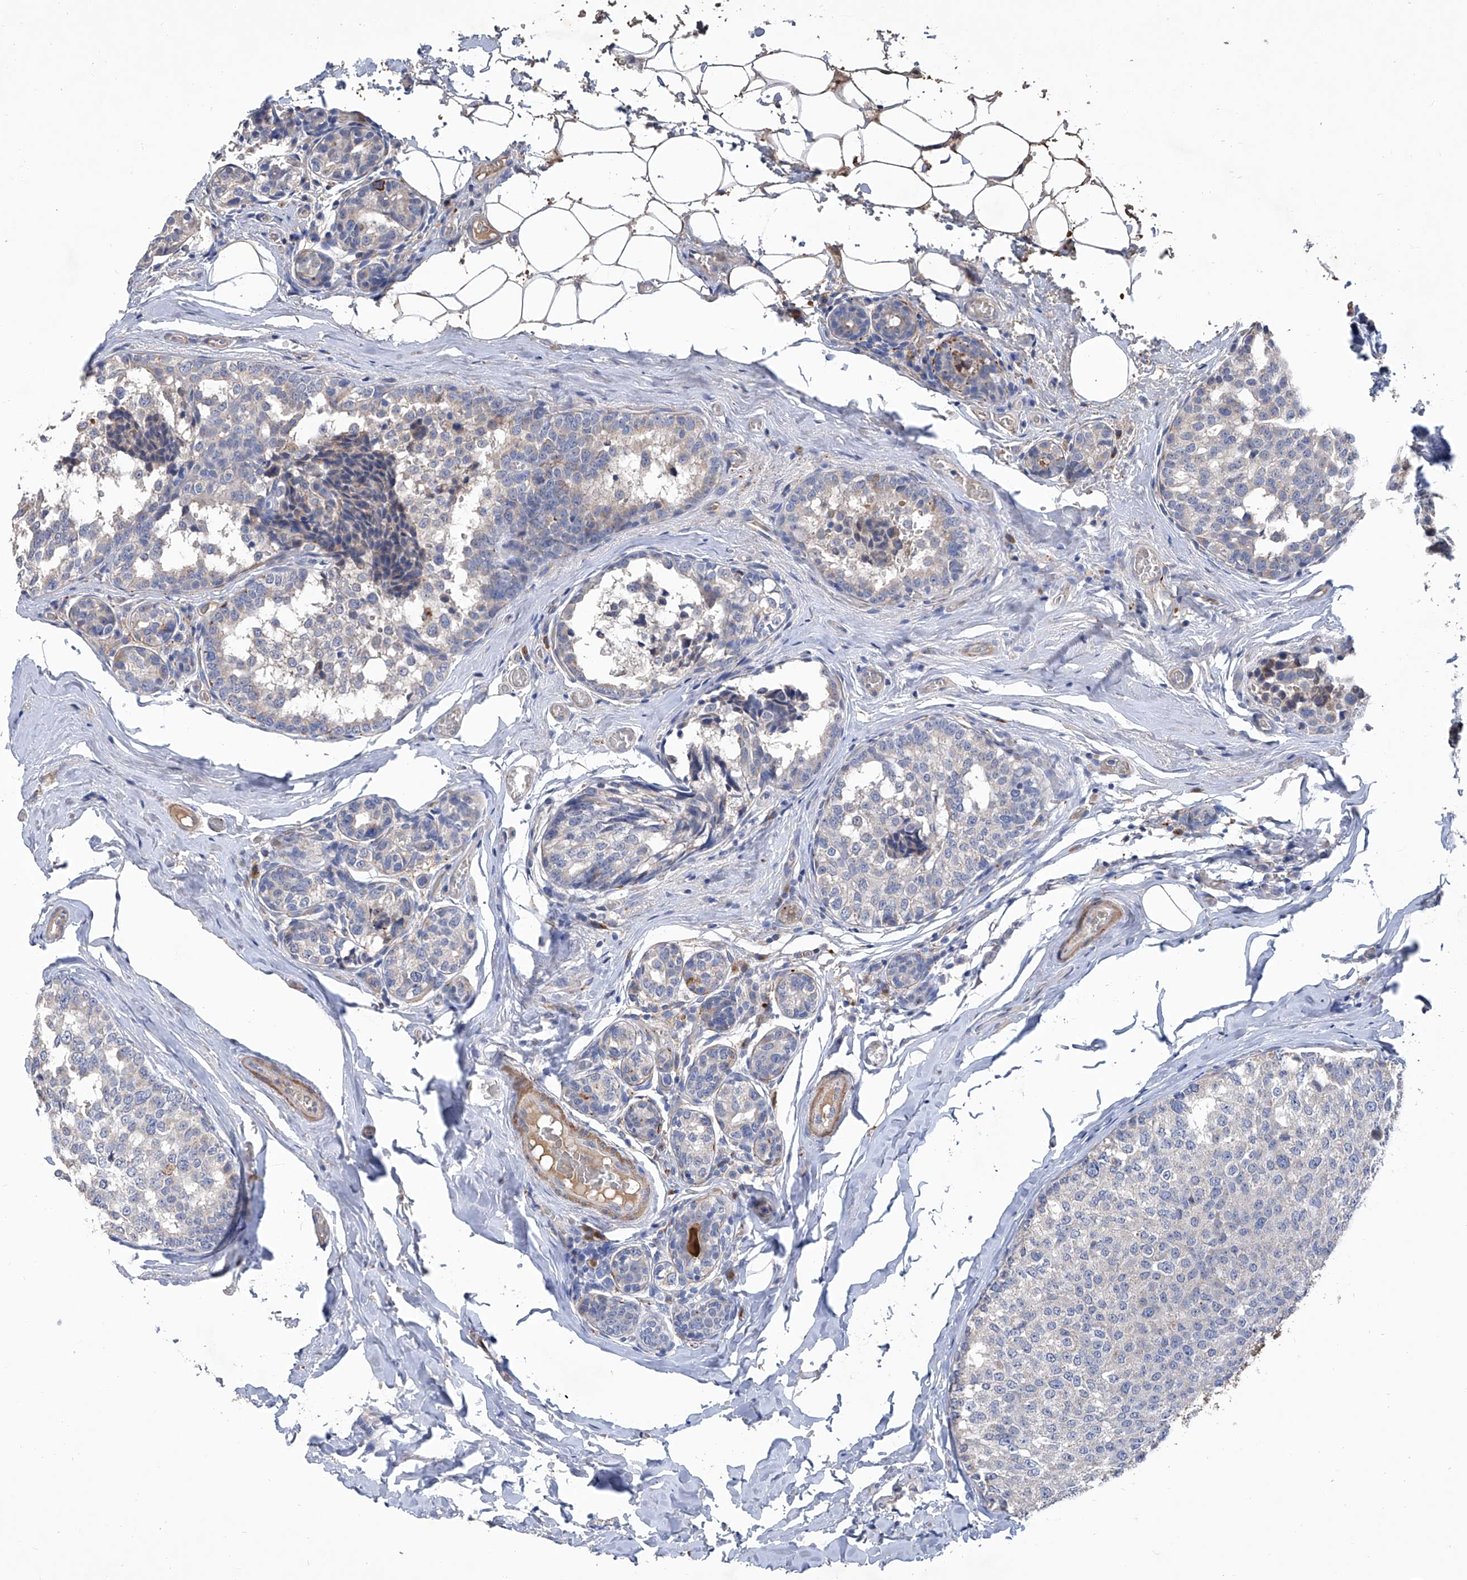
{"staining": {"intensity": "negative", "quantity": "none", "location": "none"}, "tissue": "breast cancer", "cell_type": "Tumor cells", "image_type": "cancer", "snomed": [{"axis": "morphology", "description": "Normal tissue, NOS"}, {"axis": "morphology", "description": "Duct carcinoma"}, {"axis": "topography", "description": "Breast"}], "caption": "The image displays no significant positivity in tumor cells of breast cancer (invasive ductal carcinoma). (DAB (3,3'-diaminobenzidine) immunohistochemistry (IHC) visualized using brightfield microscopy, high magnification).", "gene": "GPT", "patient": {"sex": "female", "age": 43}}